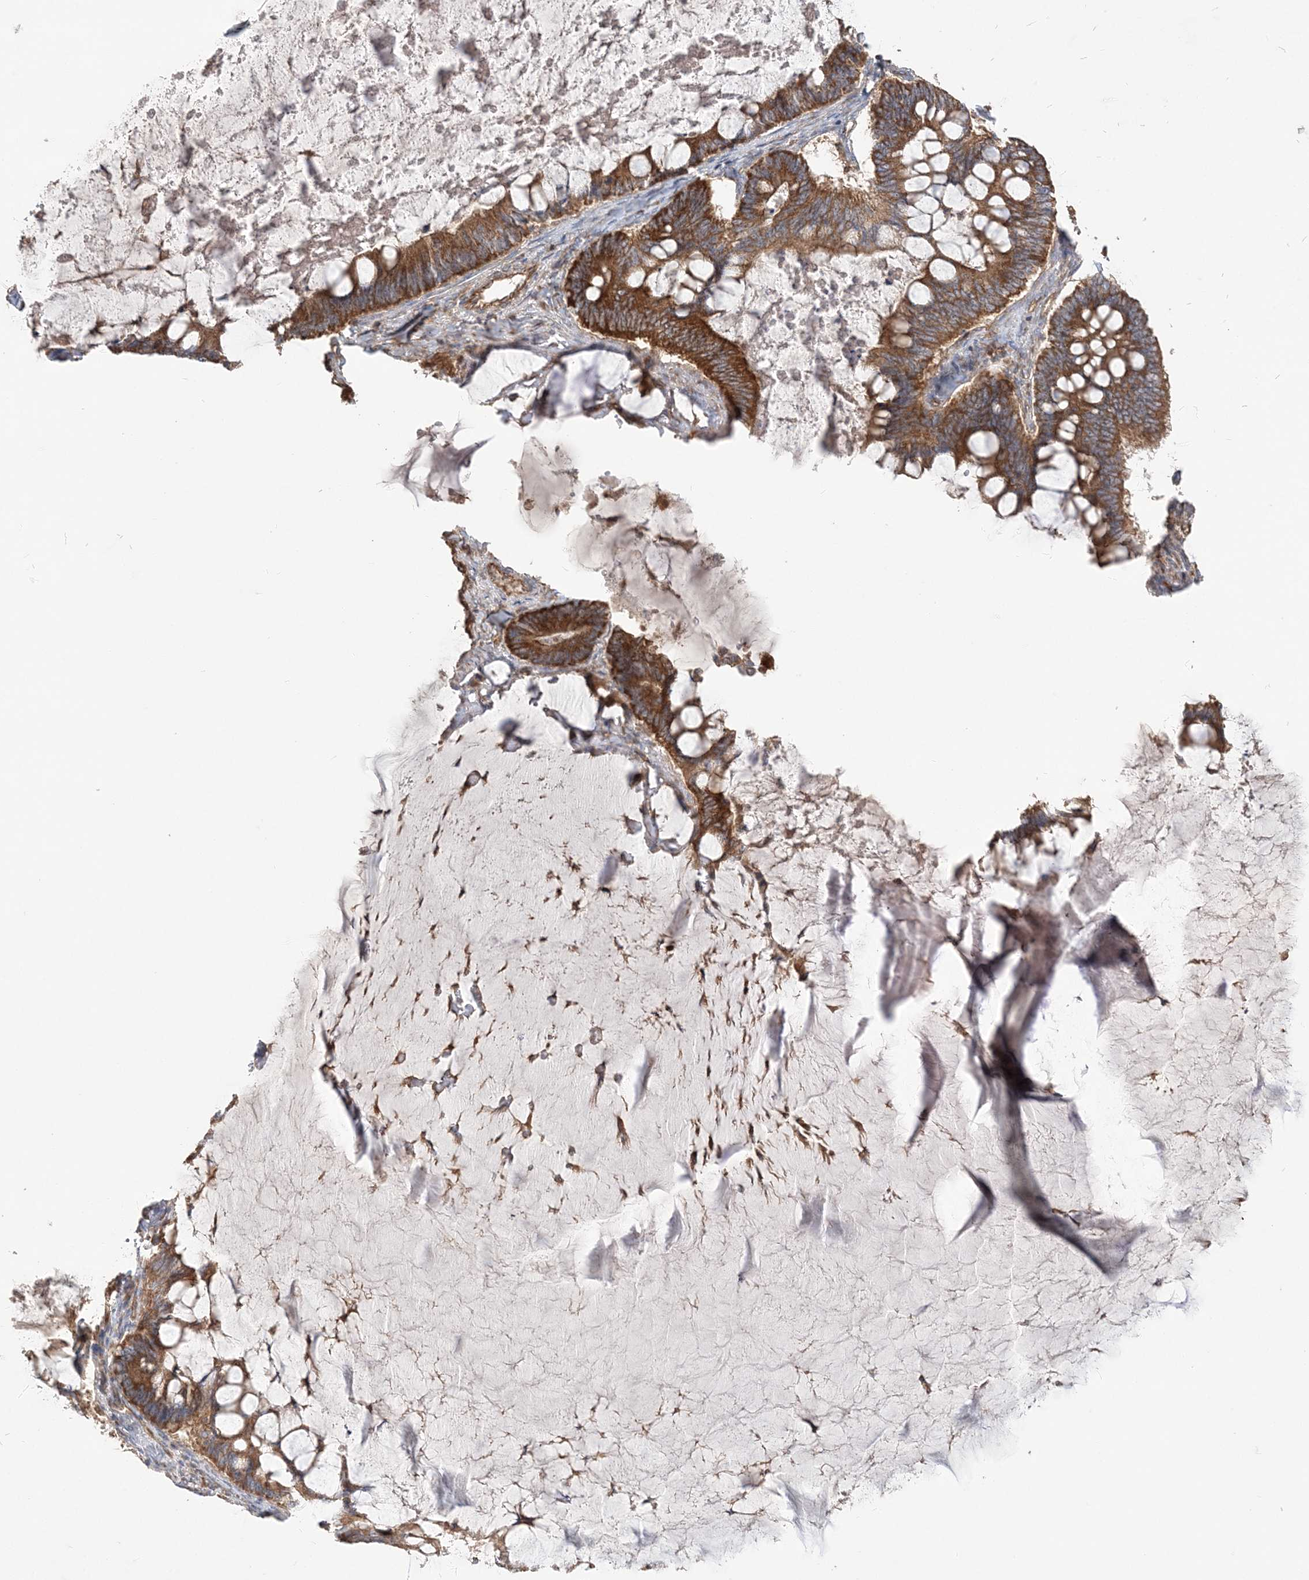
{"staining": {"intensity": "moderate", "quantity": ">75%", "location": "cytoplasmic/membranous"}, "tissue": "ovarian cancer", "cell_type": "Tumor cells", "image_type": "cancer", "snomed": [{"axis": "morphology", "description": "Cystadenocarcinoma, mucinous, NOS"}, {"axis": "topography", "description": "Ovary"}], "caption": "IHC (DAB) staining of human ovarian cancer (mucinous cystadenocarcinoma) displays moderate cytoplasmic/membranous protein expression in approximately >75% of tumor cells. (DAB (3,3'-diaminobenzidine) = brown stain, brightfield microscopy at high magnification).", "gene": "TBC1D5", "patient": {"sex": "female", "age": 61}}